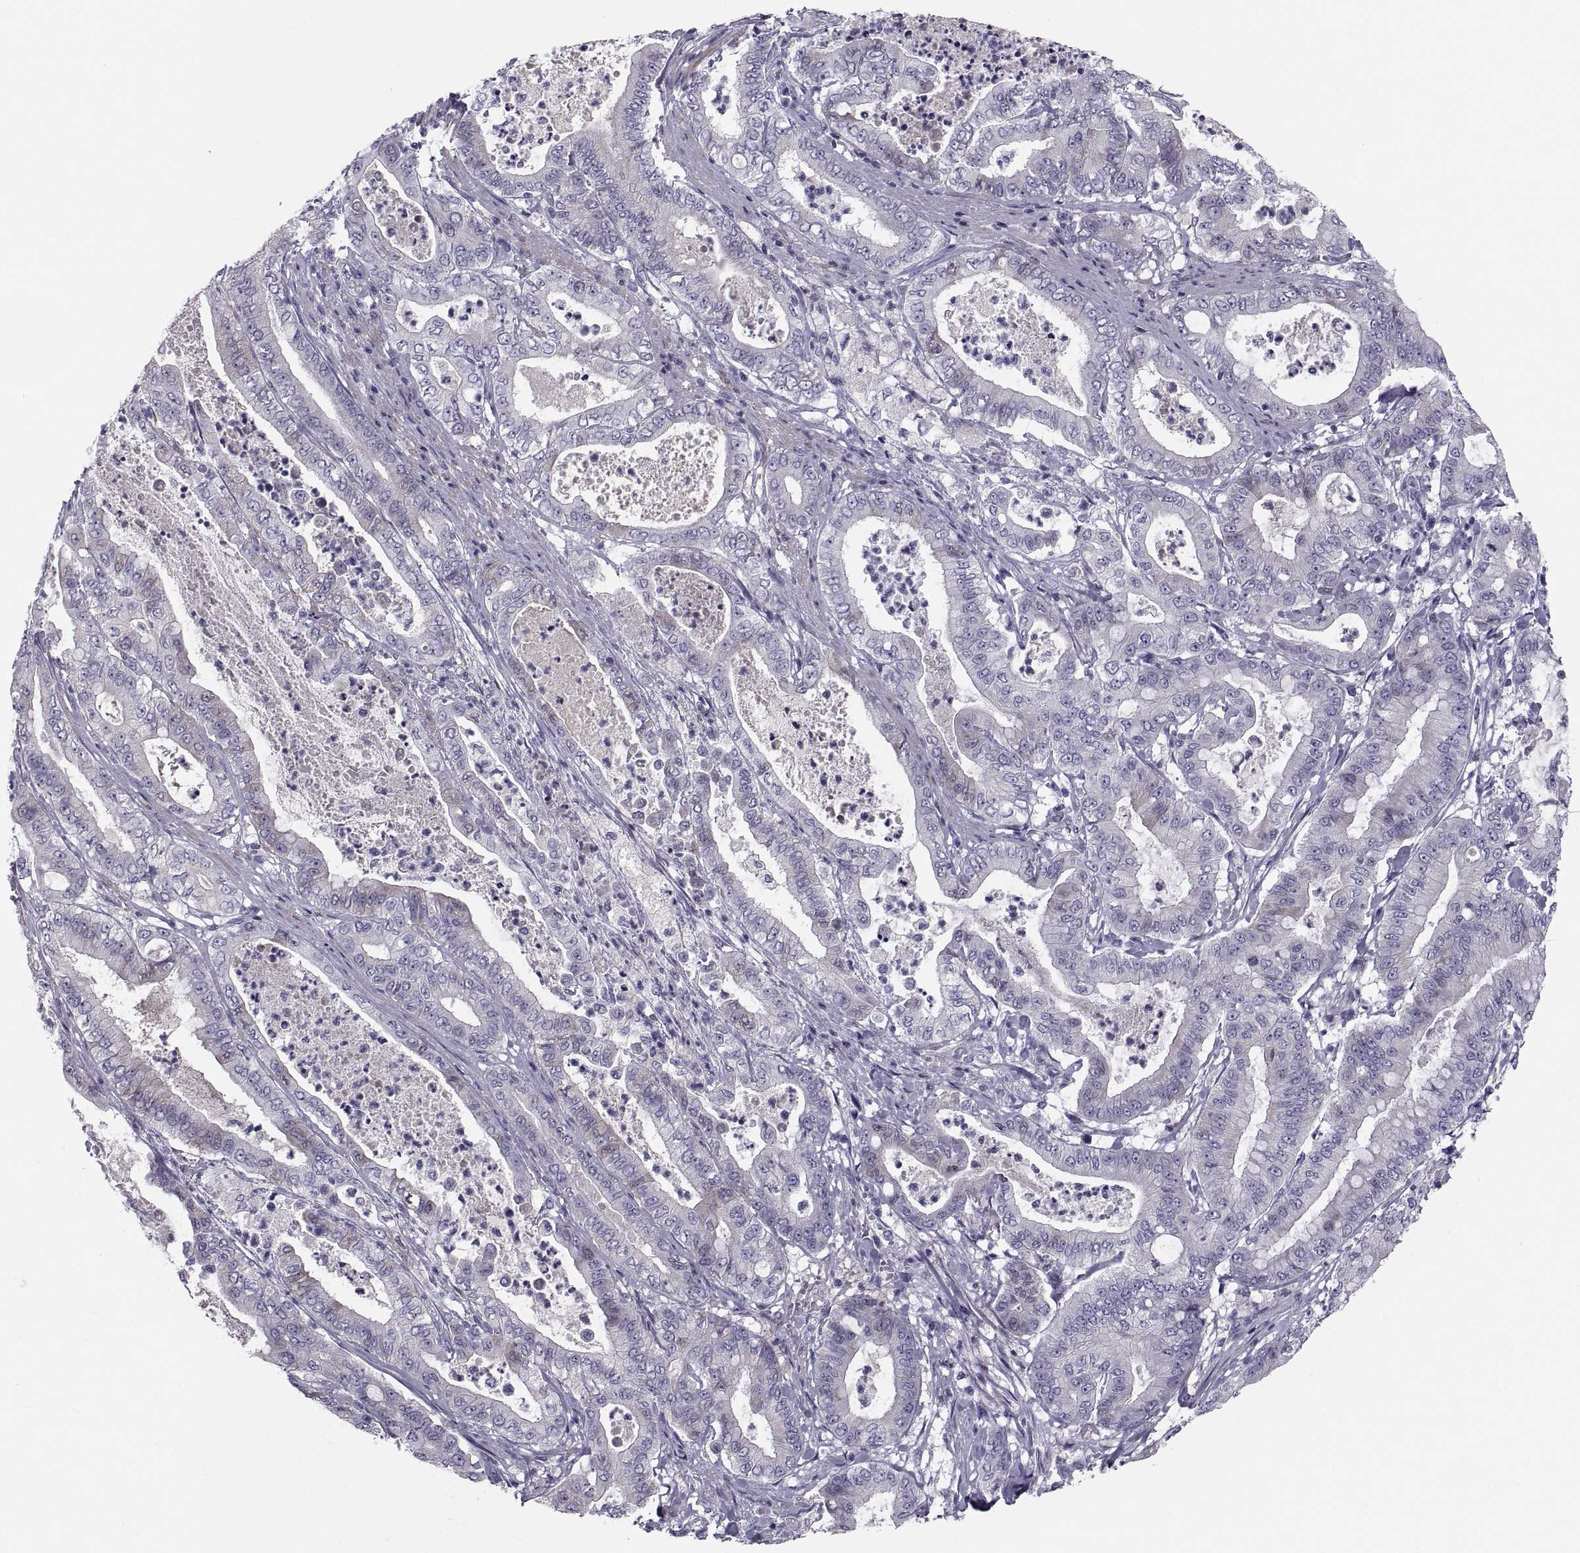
{"staining": {"intensity": "negative", "quantity": "none", "location": "none"}, "tissue": "pancreatic cancer", "cell_type": "Tumor cells", "image_type": "cancer", "snomed": [{"axis": "morphology", "description": "Adenocarcinoma, NOS"}, {"axis": "topography", "description": "Pancreas"}], "caption": "This is an immunohistochemistry (IHC) image of adenocarcinoma (pancreatic). There is no staining in tumor cells.", "gene": "PDZRN4", "patient": {"sex": "male", "age": 71}}